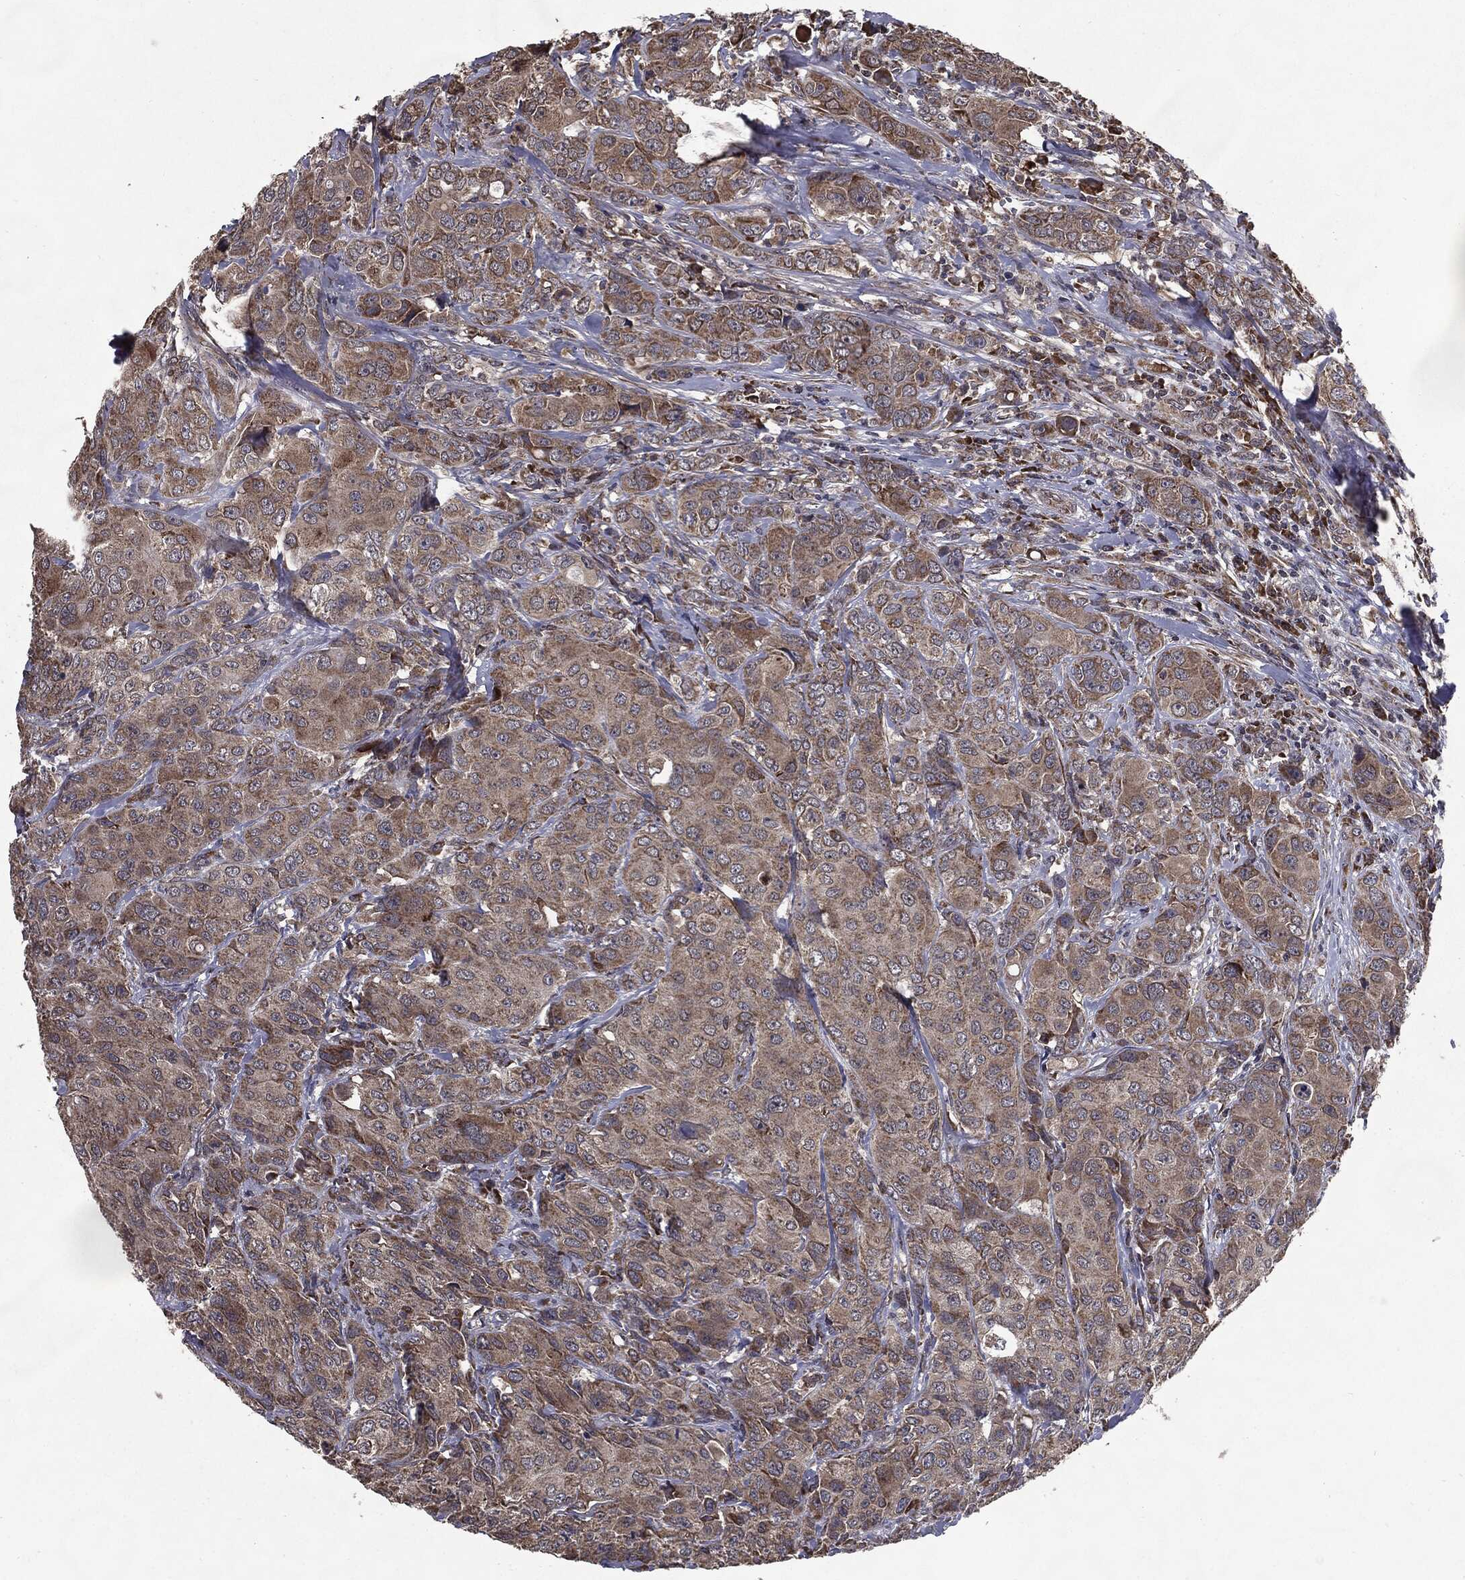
{"staining": {"intensity": "moderate", "quantity": ">75%", "location": "cytoplasmic/membranous"}, "tissue": "breast cancer", "cell_type": "Tumor cells", "image_type": "cancer", "snomed": [{"axis": "morphology", "description": "Duct carcinoma"}, {"axis": "topography", "description": "Breast"}], "caption": "This photomicrograph demonstrates immunohistochemistry (IHC) staining of human breast cancer (intraductal carcinoma), with medium moderate cytoplasmic/membranous positivity in approximately >75% of tumor cells.", "gene": "HDAC5", "patient": {"sex": "female", "age": 43}}